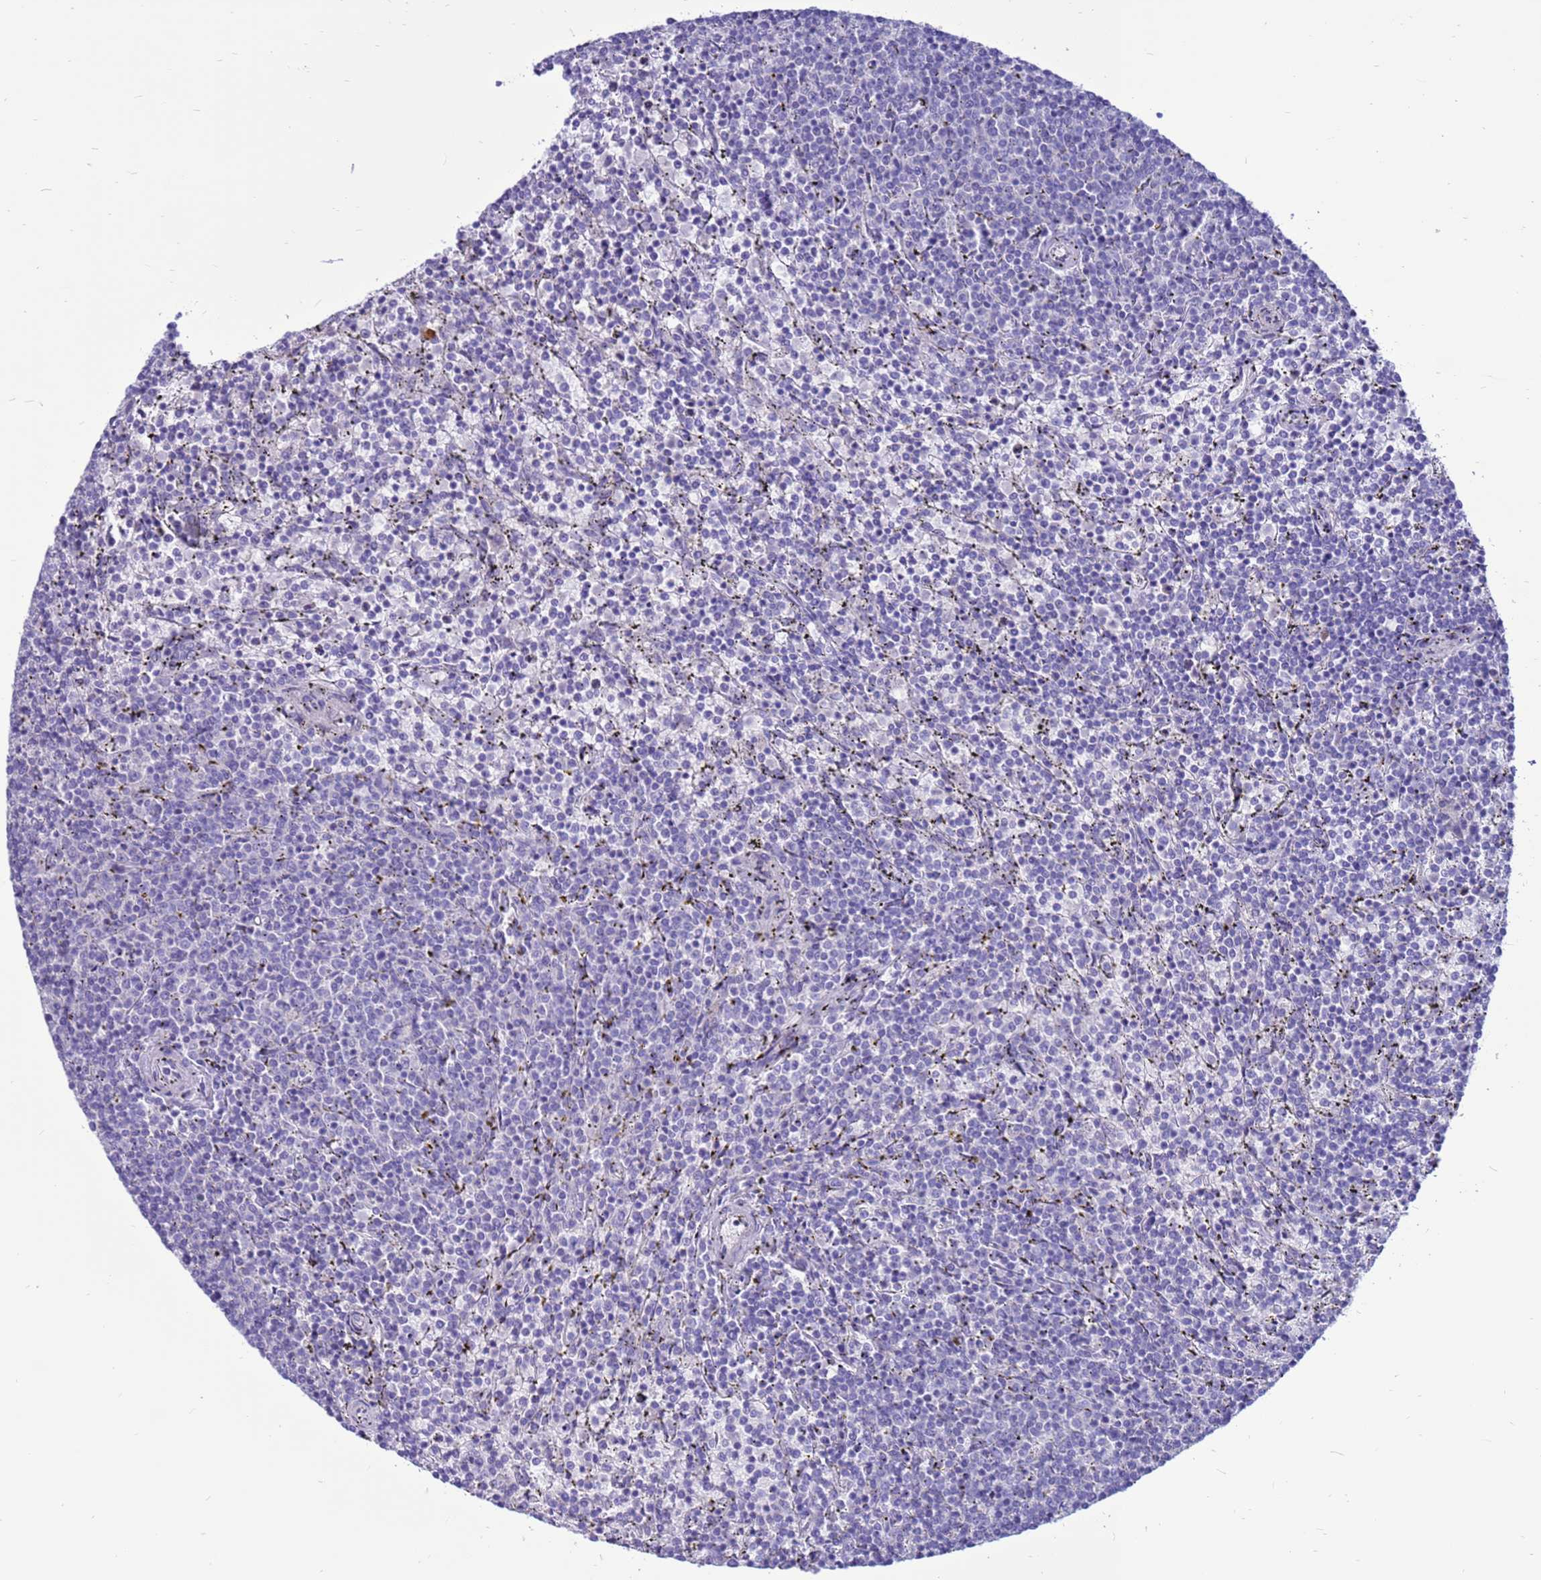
{"staining": {"intensity": "negative", "quantity": "none", "location": "none"}, "tissue": "lymphoma", "cell_type": "Tumor cells", "image_type": "cancer", "snomed": [{"axis": "morphology", "description": "Malignant lymphoma, non-Hodgkin's type, Low grade"}, {"axis": "topography", "description": "Spleen"}], "caption": "DAB (3,3'-diaminobenzidine) immunohistochemical staining of human malignant lymphoma, non-Hodgkin's type (low-grade) shows no significant positivity in tumor cells.", "gene": "PDE10A", "patient": {"sex": "female", "age": 50}}